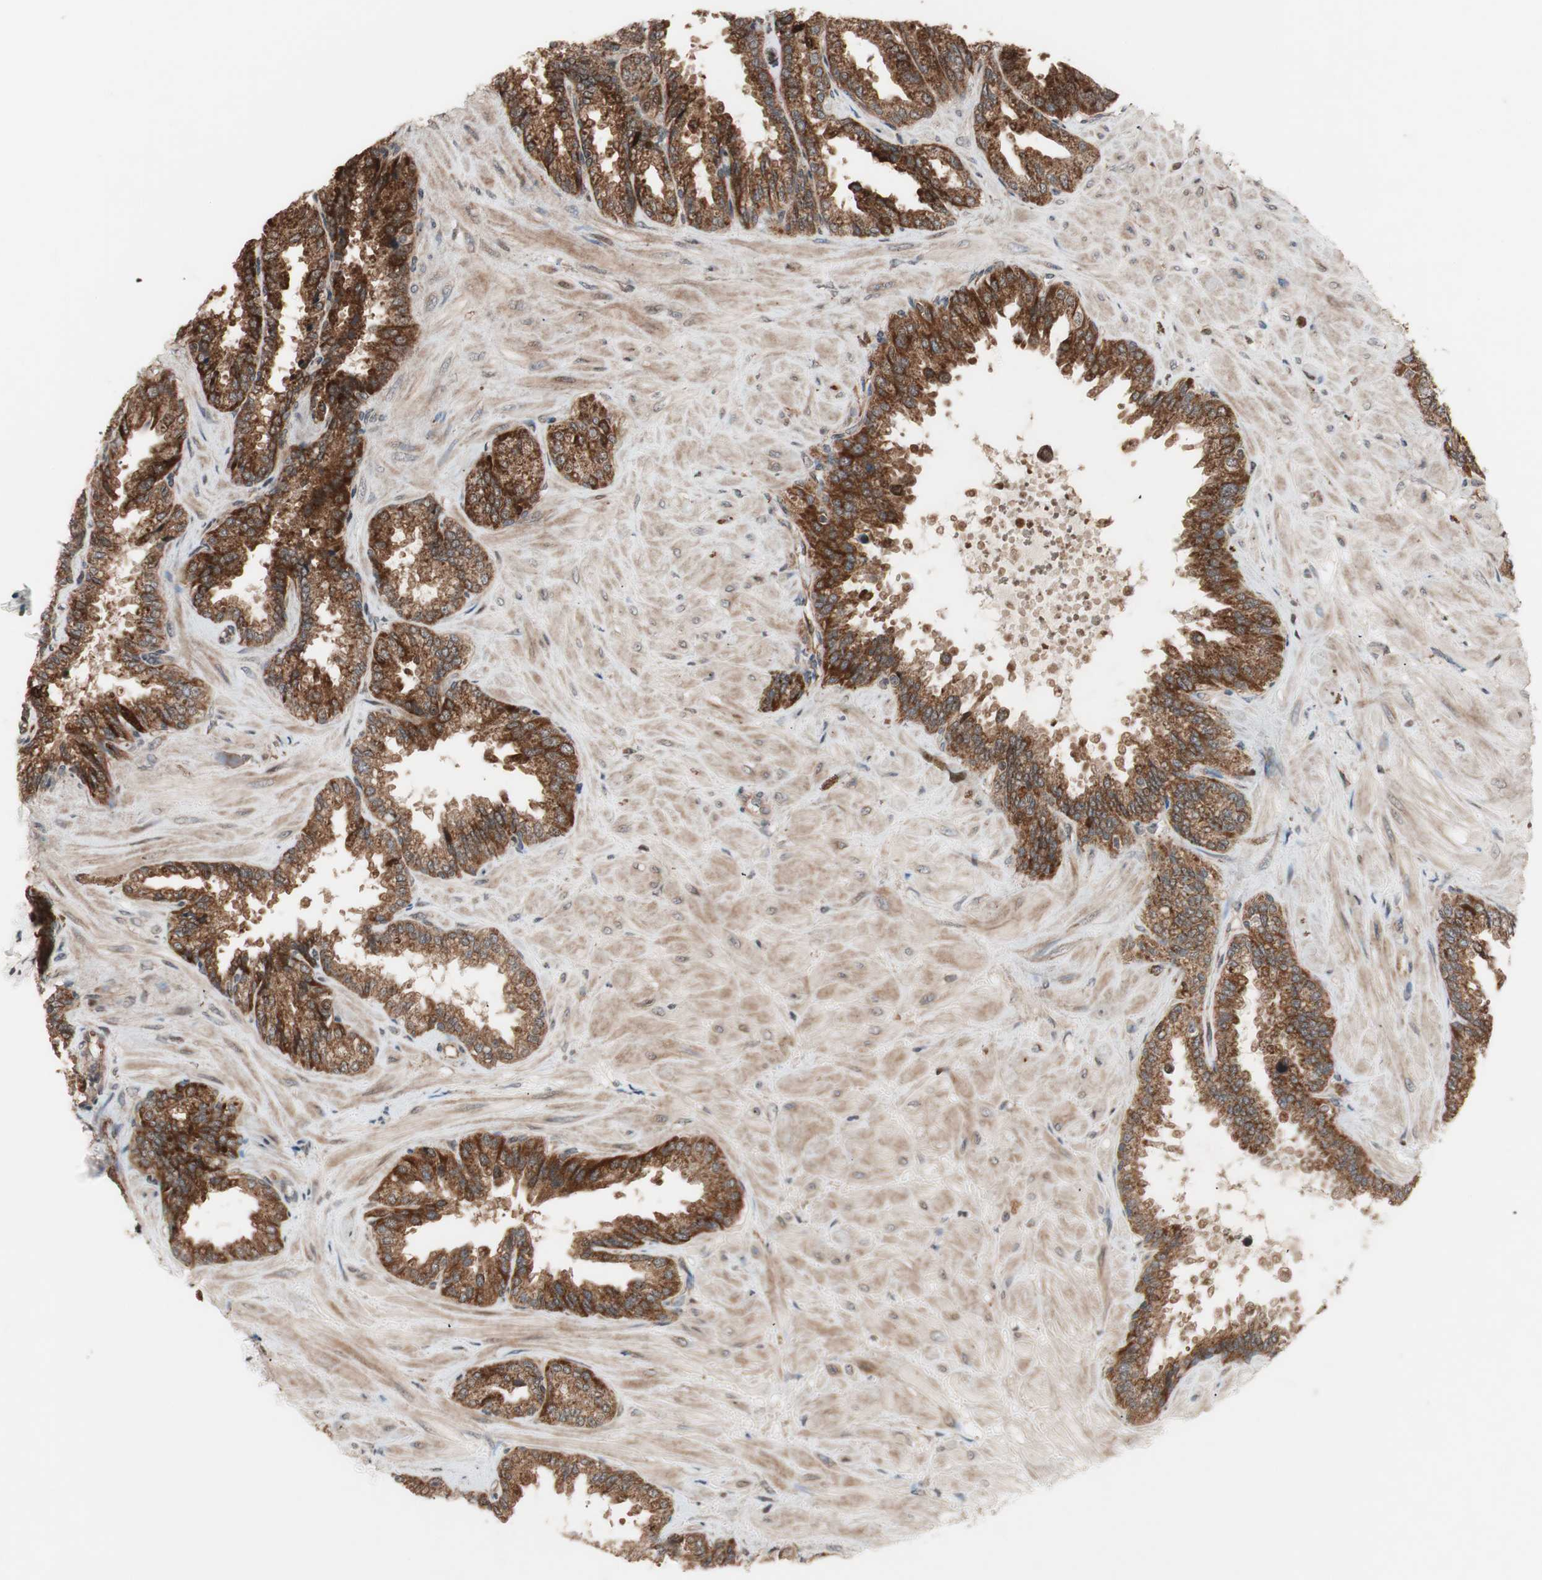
{"staining": {"intensity": "strong", "quantity": ">75%", "location": "cytoplasmic/membranous"}, "tissue": "seminal vesicle", "cell_type": "Glandular cells", "image_type": "normal", "snomed": [{"axis": "morphology", "description": "Normal tissue, NOS"}, {"axis": "topography", "description": "Seminal veicle"}], "caption": "An image of seminal vesicle stained for a protein reveals strong cytoplasmic/membranous brown staining in glandular cells.", "gene": "NF2", "patient": {"sex": "male", "age": 46}}